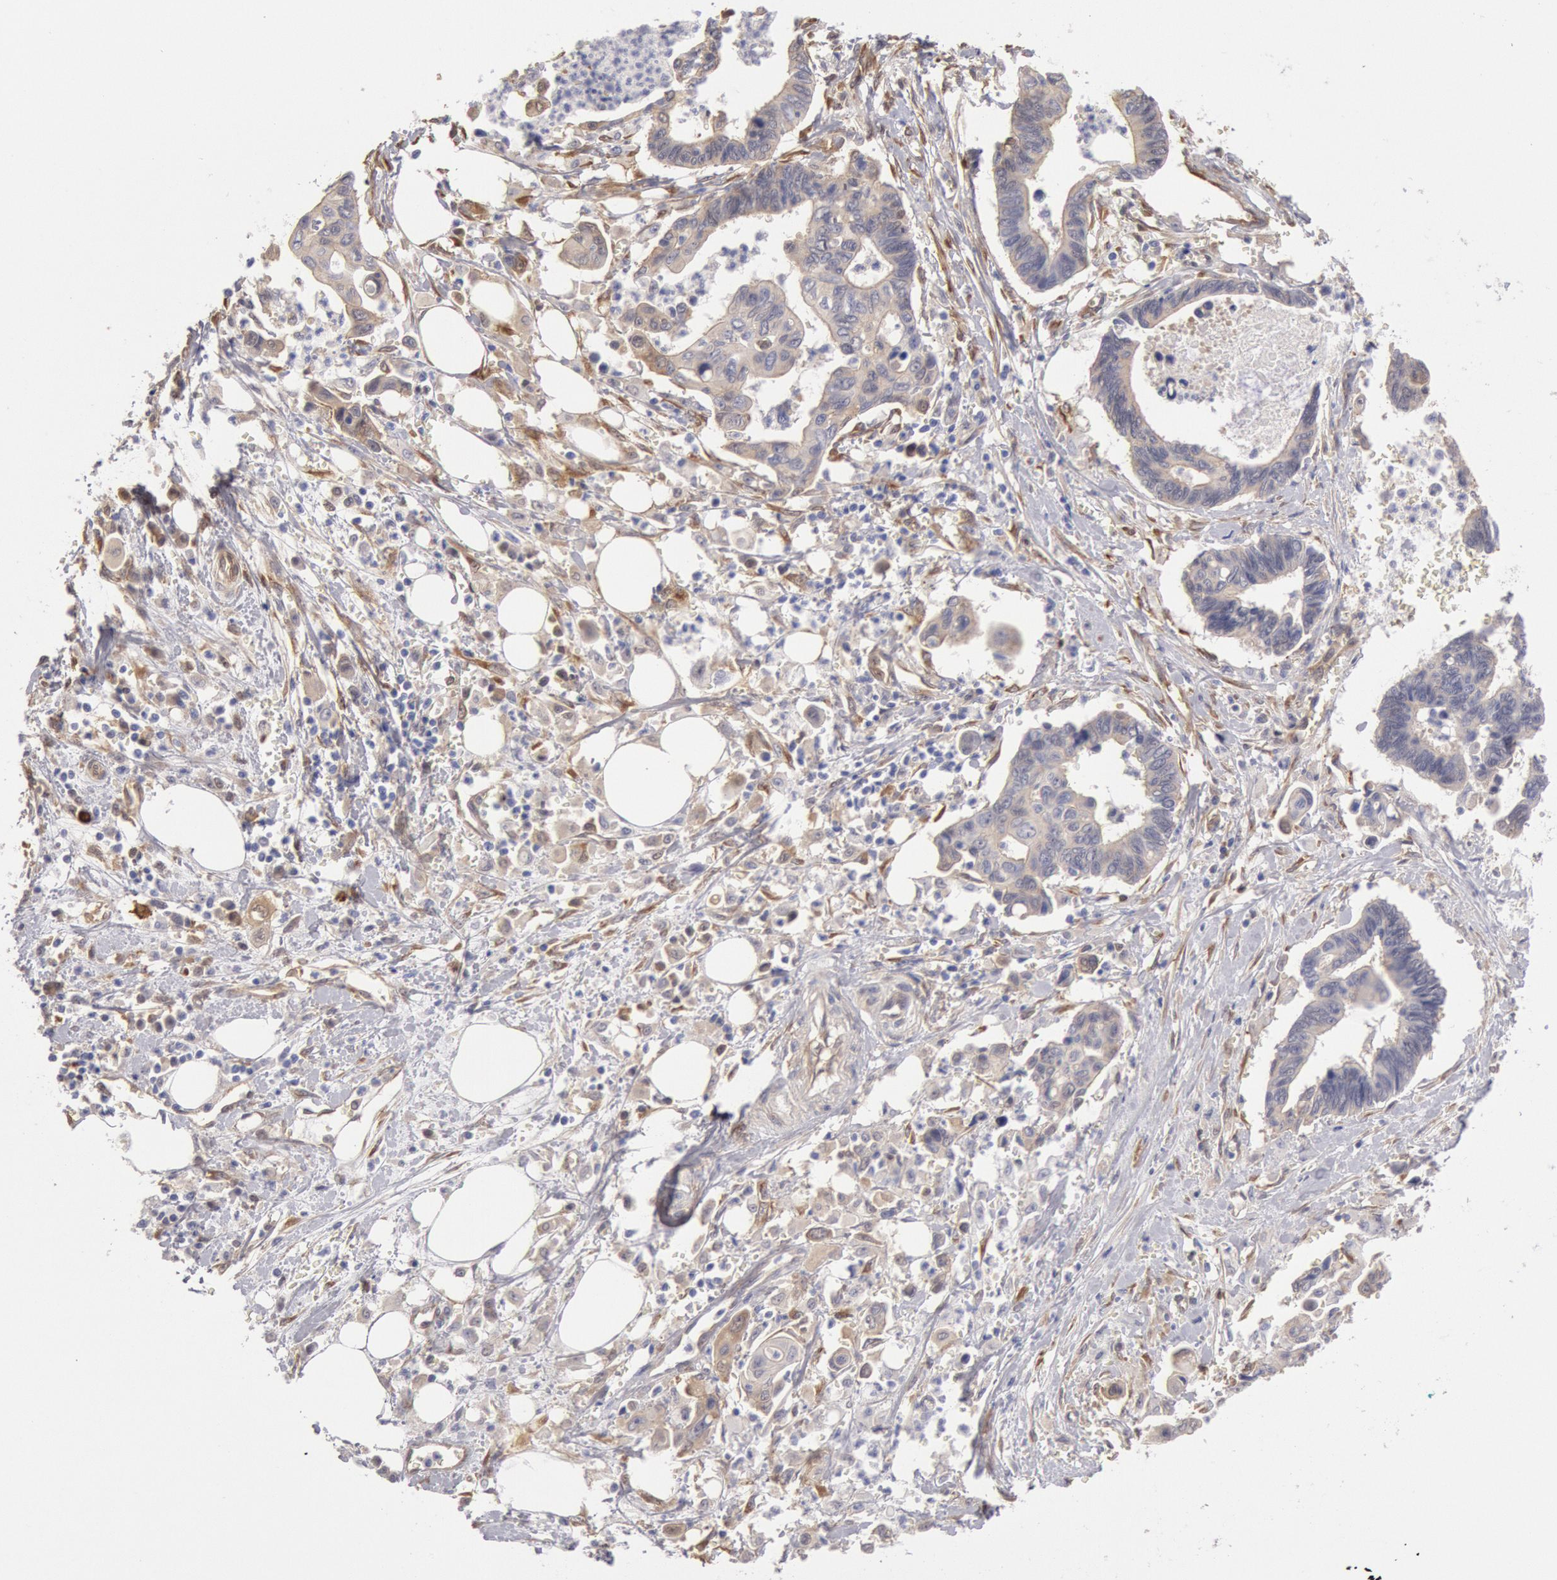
{"staining": {"intensity": "negative", "quantity": "none", "location": "none"}, "tissue": "pancreatic cancer", "cell_type": "Tumor cells", "image_type": "cancer", "snomed": [{"axis": "morphology", "description": "Adenocarcinoma, NOS"}, {"axis": "topography", "description": "Pancreas"}], "caption": "There is no significant staining in tumor cells of pancreatic cancer (adenocarcinoma).", "gene": "CCDC50", "patient": {"sex": "female", "age": 70}}